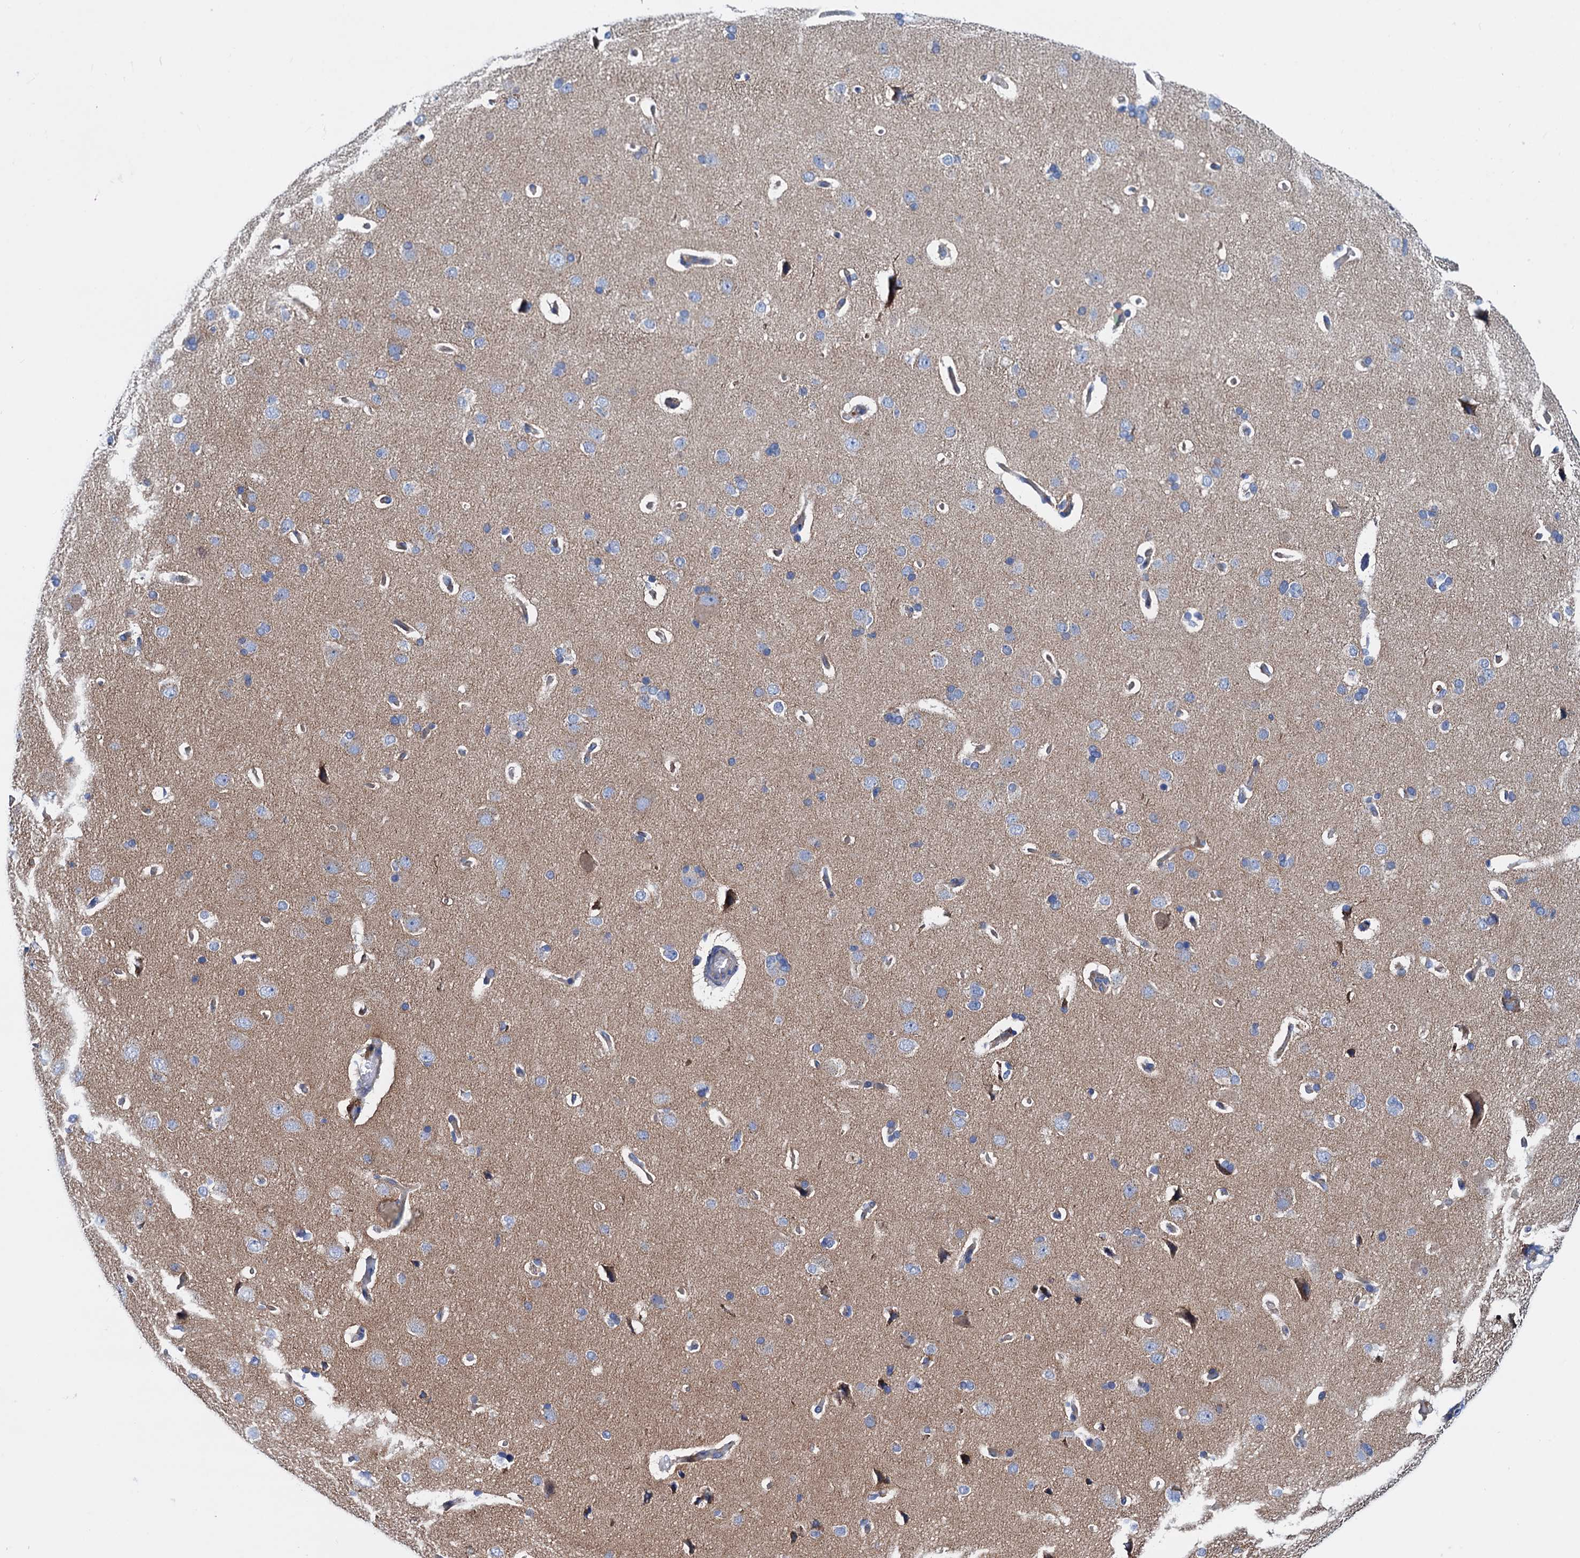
{"staining": {"intensity": "moderate", "quantity": "<25%", "location": "cytoplasmic/membranous"}, "tissue": "cerebral cortex", "cell_type": "Endothelial cells", "image_type": "normal", "snomed": [{"axis": "morphology", "description": "Normal tissue, NOS"}, {"axis": "topography", "description": "Cerebral cortex"}], "caption": "Protein expression analysis of unremarkable cerebral cortex displays moderate cytoplasmic/membranous staining in about <25% of endothelial cells.", "gene": "RASSF9", "patient": {"sex": "male", "age": 62}}